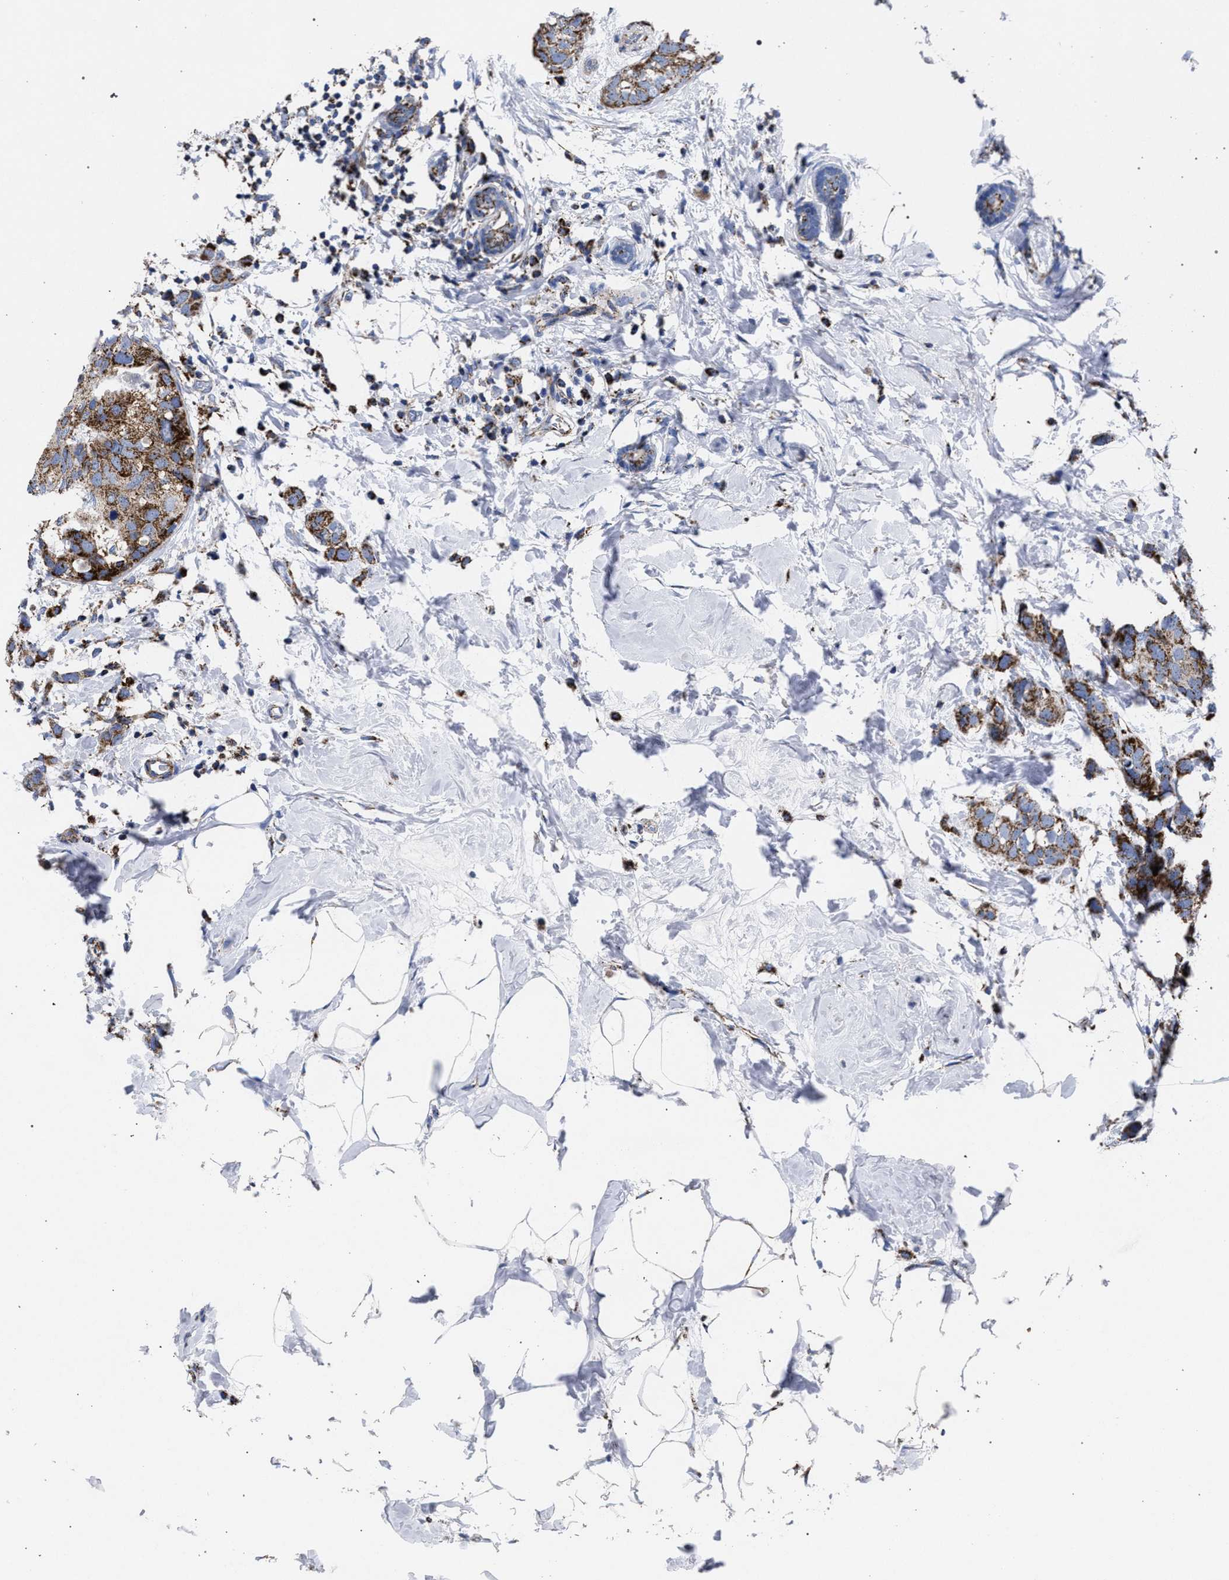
{"staining": {"intensity": "moderate", "quantity": ">75%", "location": "cytoplasmic/membranous"}, "tissue": "breast cancer", "cell_type": "Tumor cells", "image_type": "cancer", "snomed": [{"axis": "morphology", "description": "Normal tissue, NOS"}, {"axis": "morphology", "description": "Duct carcinoma"}, {"axis": "topography", "description": "Breast"}], "caption": "The image exhibits staining of breast intraductal carcinoma, revealing moderate cytoplasmic/membranous protein staining (brown color) within tumor cells.", "gene": "ACADS", "patient": {"sex": "female", "age": 50}}